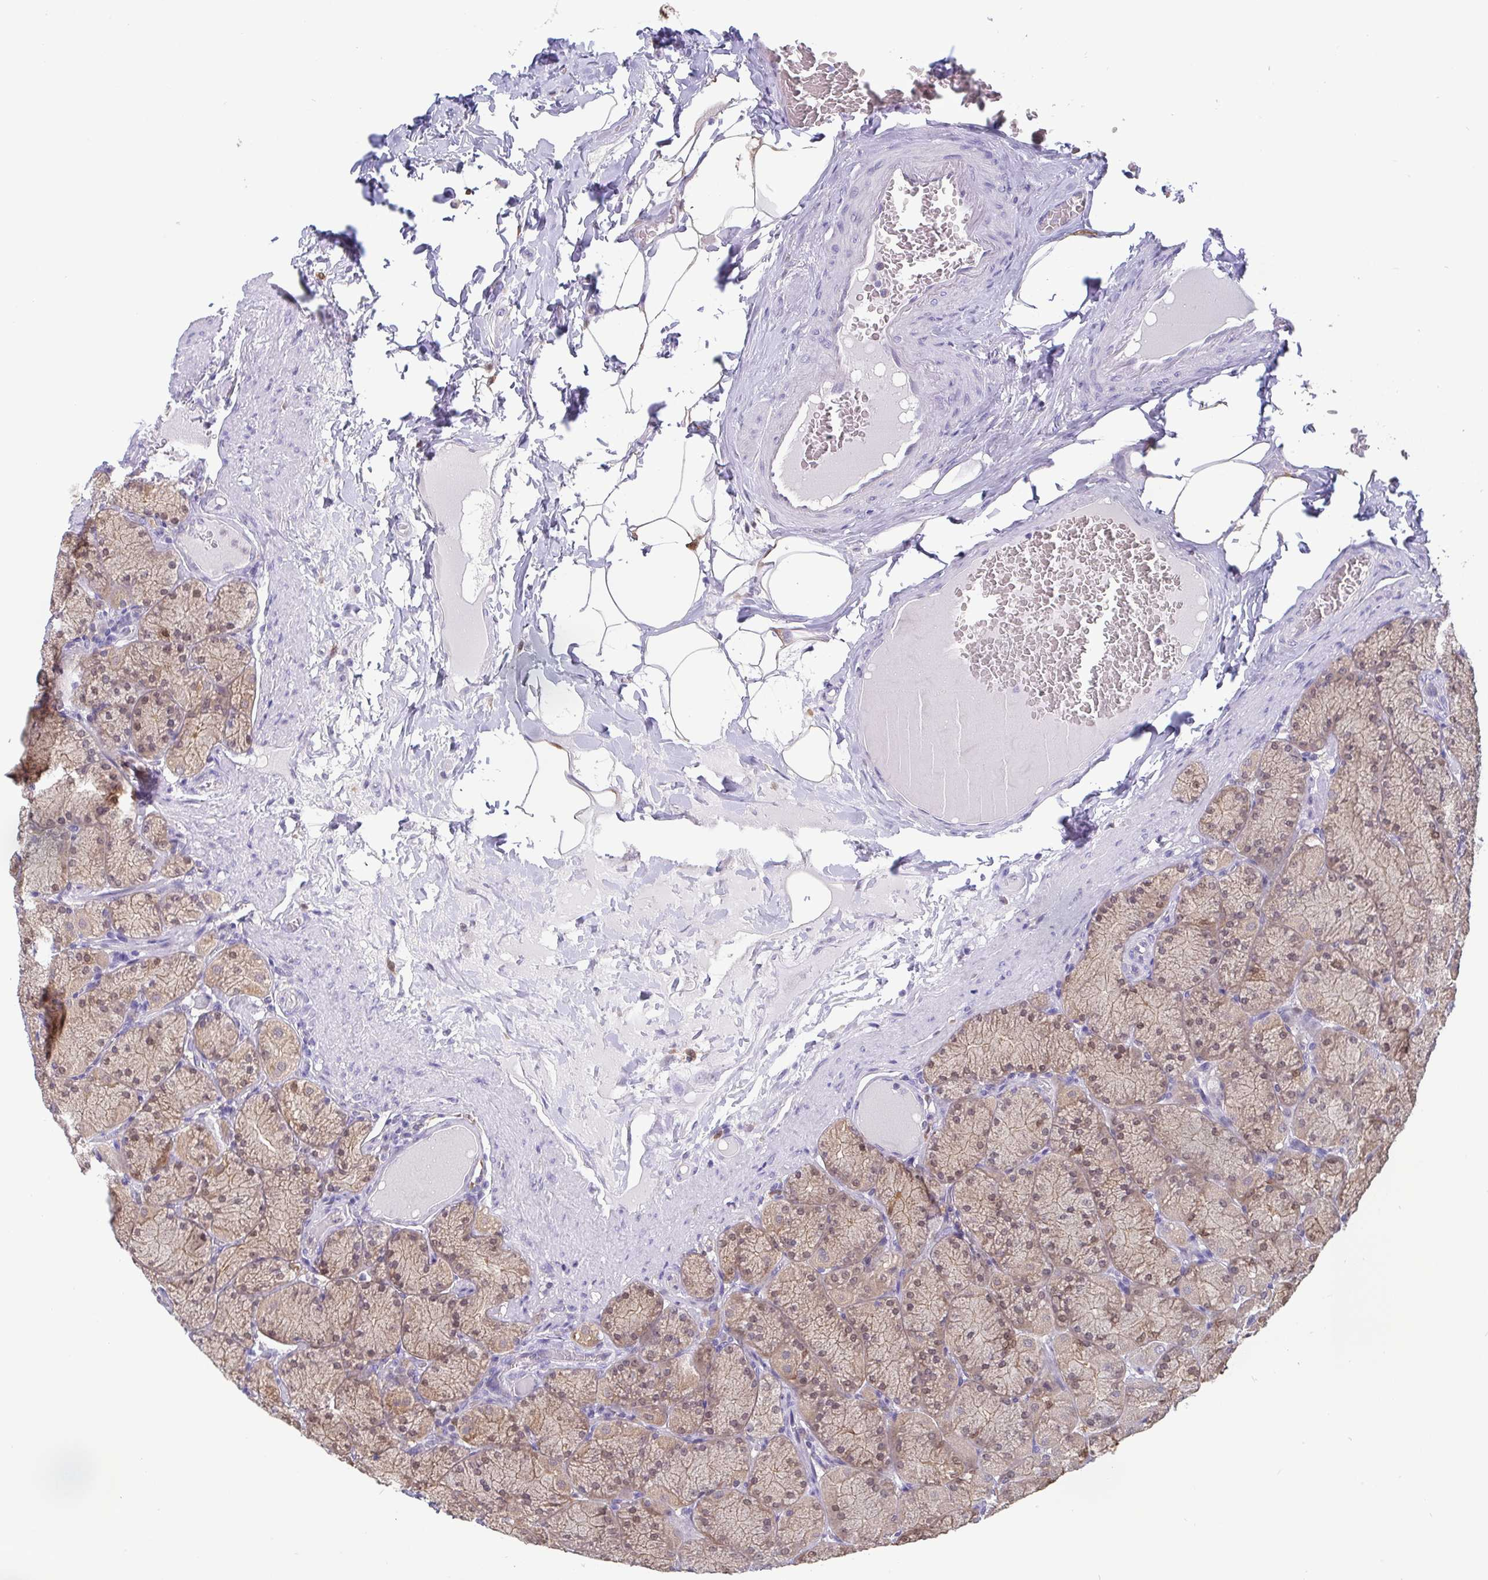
{"staining": {"intensity": "moderate", "quantity": "25%-75%", "location": "cytoplasmic/membranous,nuclear"}, "tissue": "stomach", "cell_type": "Glandular cells", "image_type": "normal", "snomed": [{"axis": "morphology", "description": "Normal tissue, NOS"}, {"axis": "topography", "description": "Stomach, upper"}], "caption": "Moderate cytoplasmic/membranous,nuclear protein staining is appreciated in approximately 25%-75% of glandular cells in stomach. The staining was performed using DAB to visualize the protein expression in brown, while the nuclei were stained in blue with hematoxylin (Magnification: 20x).", "gene": "IDH1", "patient": {"sex": "female", "age": 56}}